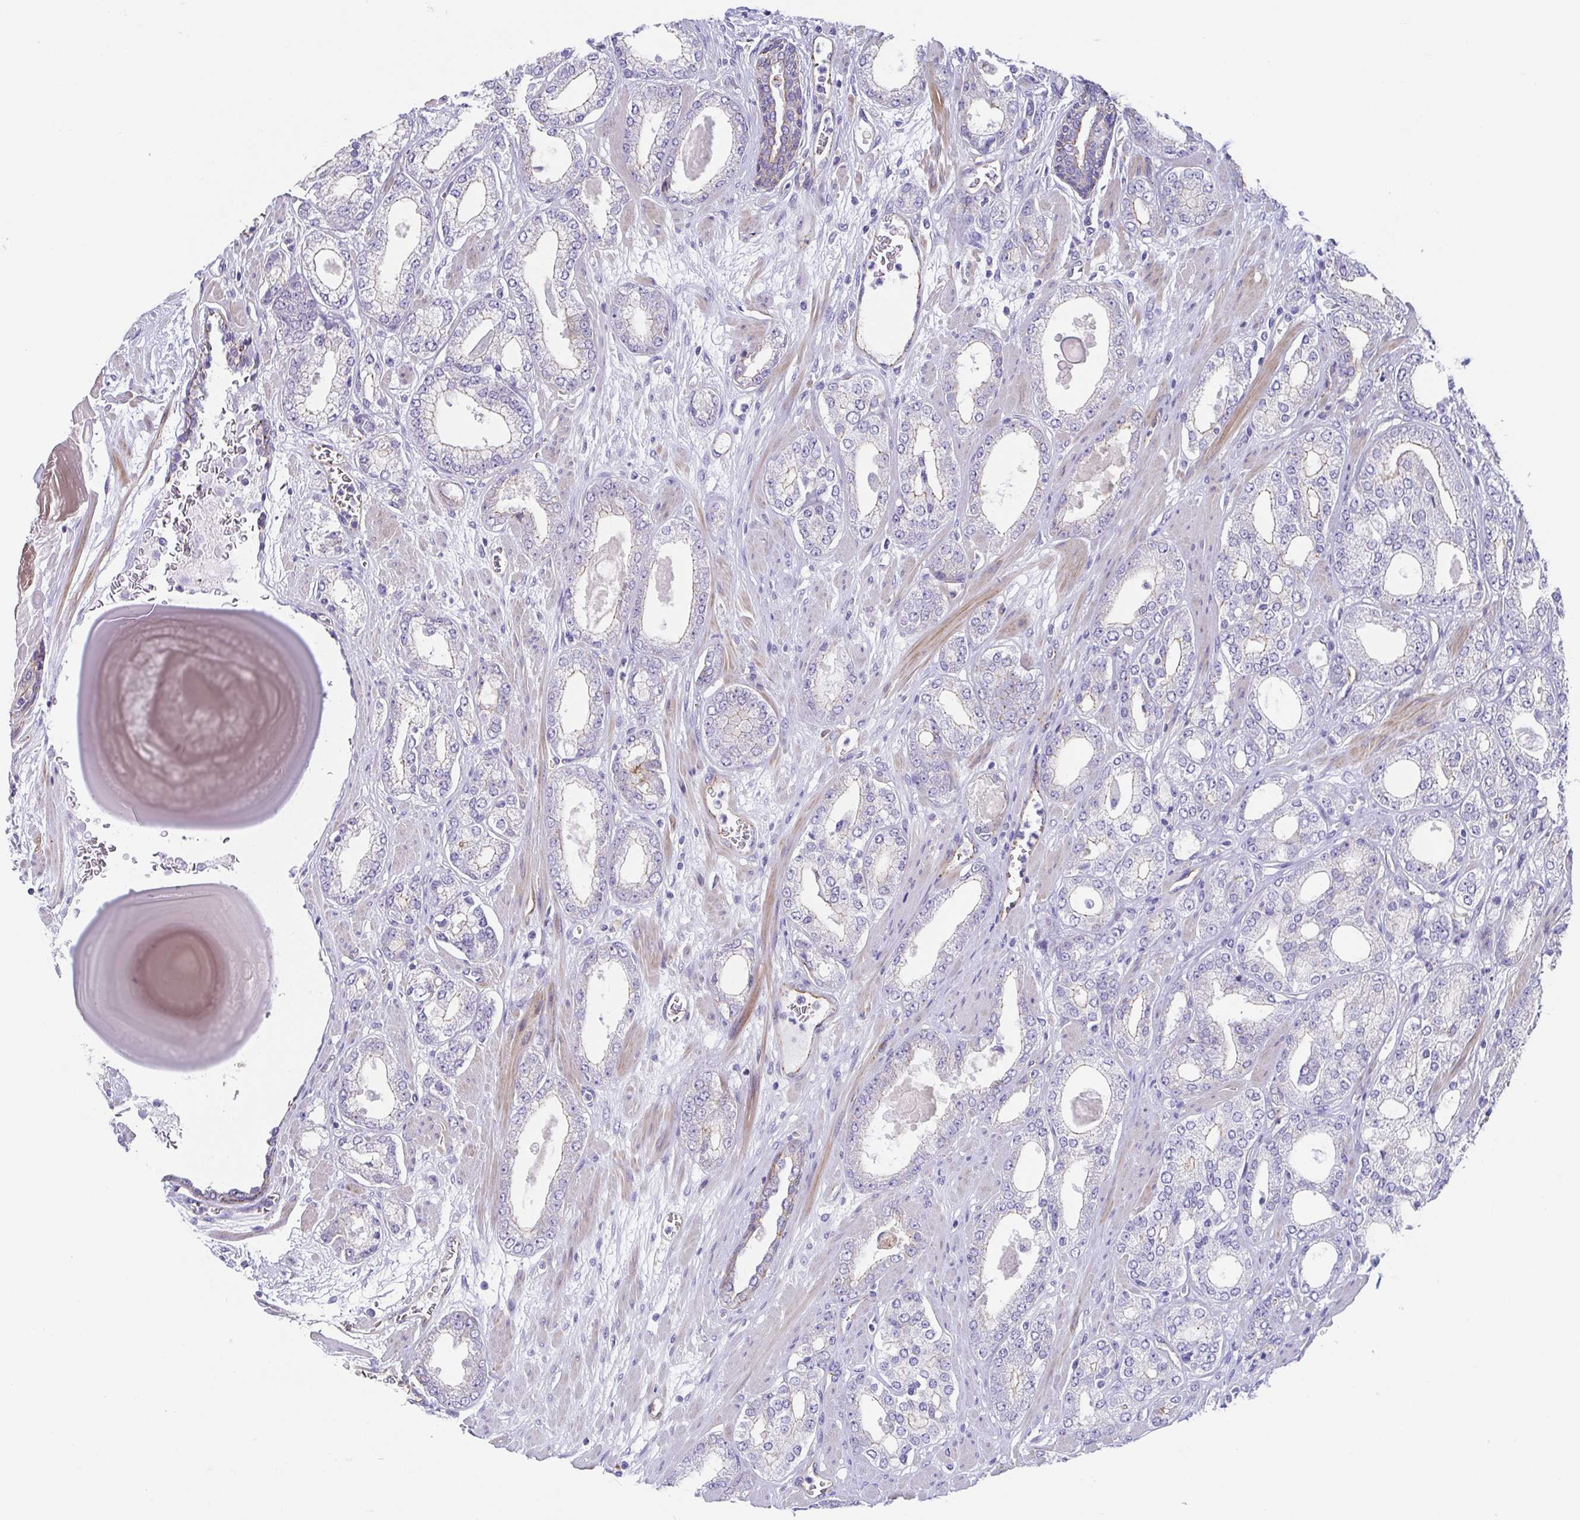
{"staining": {"intensity": "negative", "quantity": "none", "location": "none"}, "tissue": "prostate cancer", "cell_type": "Tumor cells", "image_type": "cancer", "snomed": [{"axis": "morphology", "description": "Adenocarcinoma, High grade"}, {"axis": "topography", "description": "Prostate"}], "caption": "This is an immunohistochemistry (IHC) histopathology image of prostate adenocarcinoma (high-grade). There is no staining in tumor cells.", "gene": "TRAM2", "patient": {"sex": "male", "age": 64}}